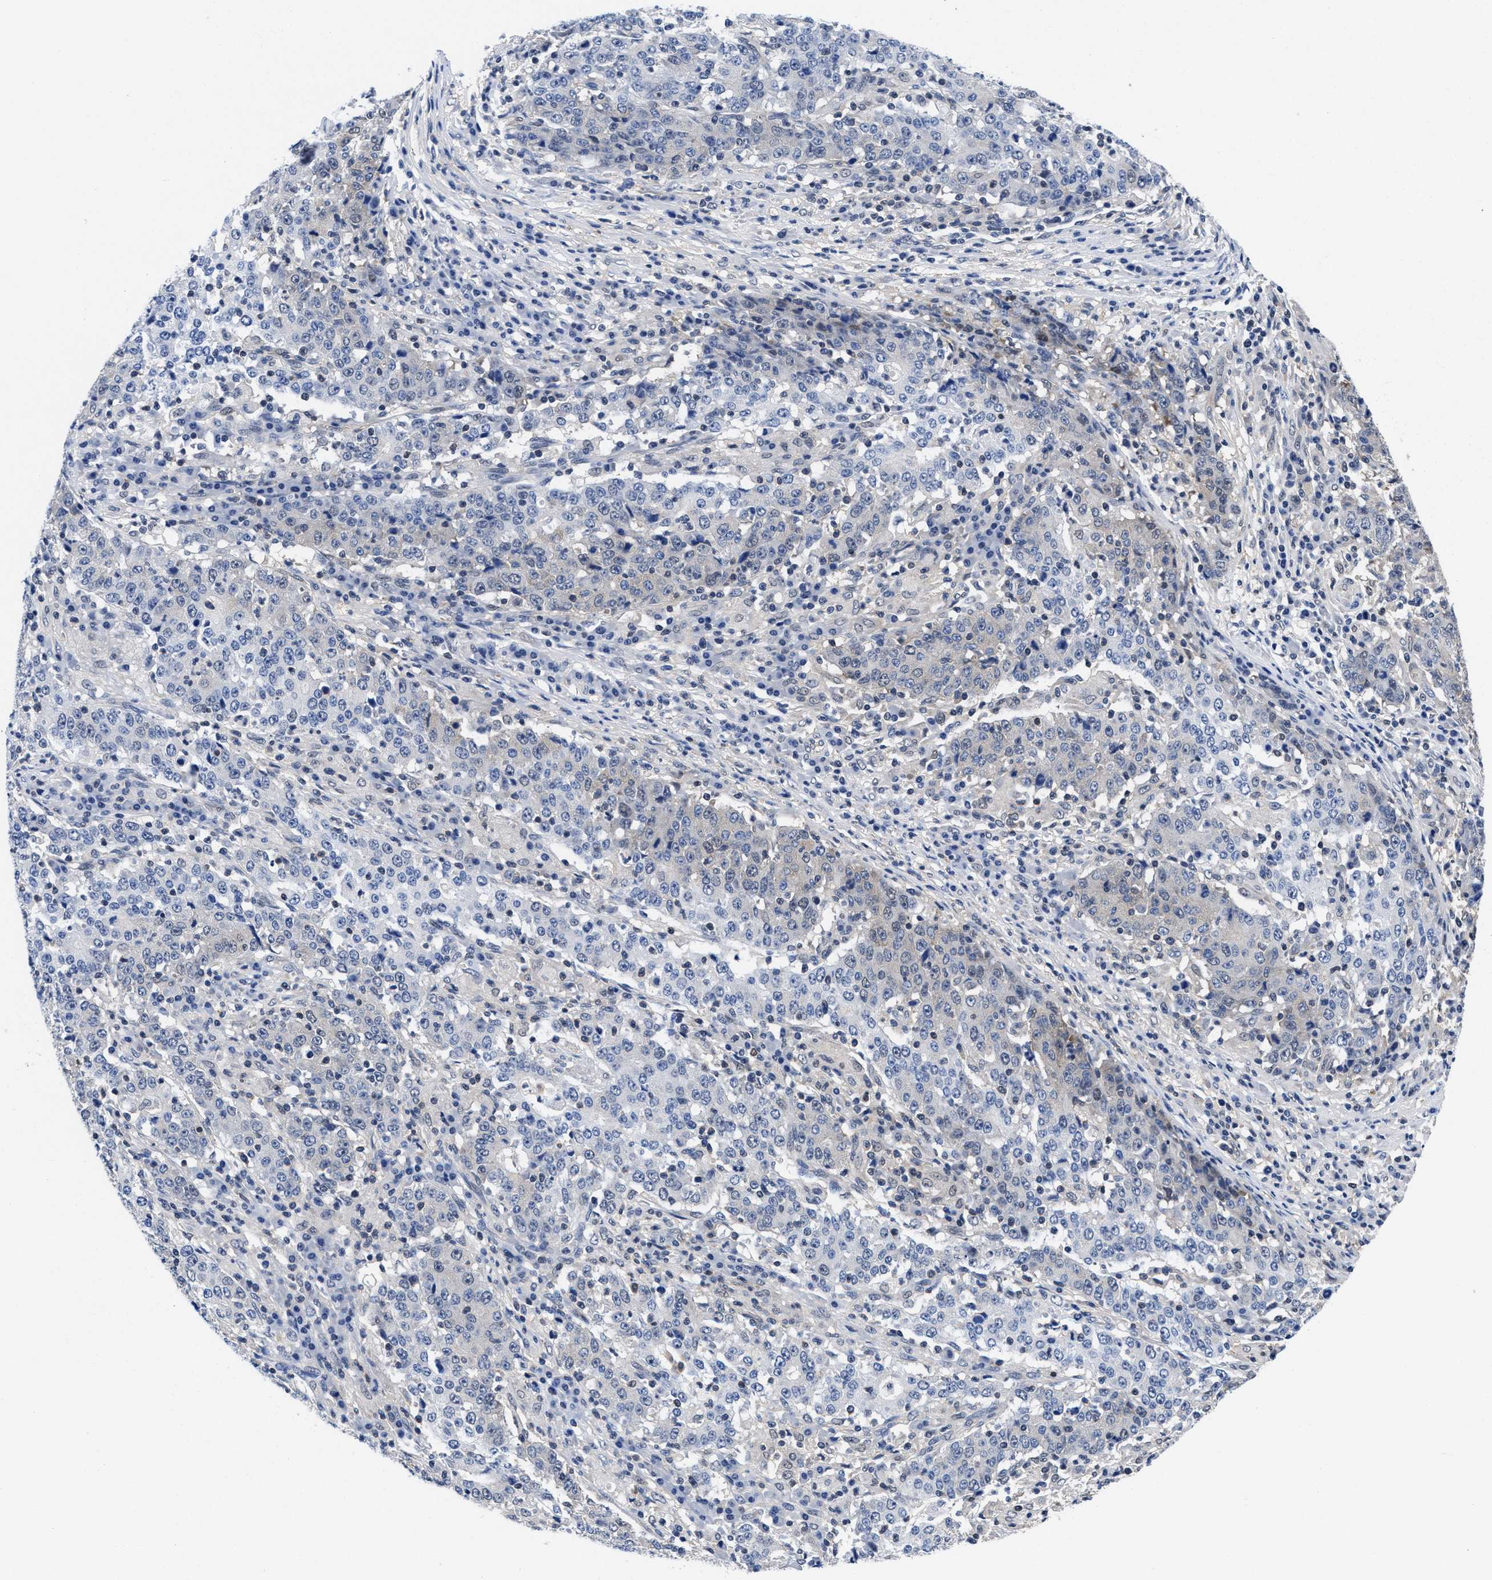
{"staining": {"intensity": "negative", "quantity": "none", "location": "none"}, "tissue": "stomach cancer", "cell_type": "Tumor cells", "image_type": "cancer", "snomed": [{"axis": "morphology", "description": "Adenocarcinoma, NOS"}, {"axis": "topography", "description": "Stomach"}], "caption": "DAB immunohistochemical staining of adenocarcinoma (stomach) displays no significant positivity in tumor cells.", "gene": "ACLY", "patient": {"sex": "male", "age": 59}}